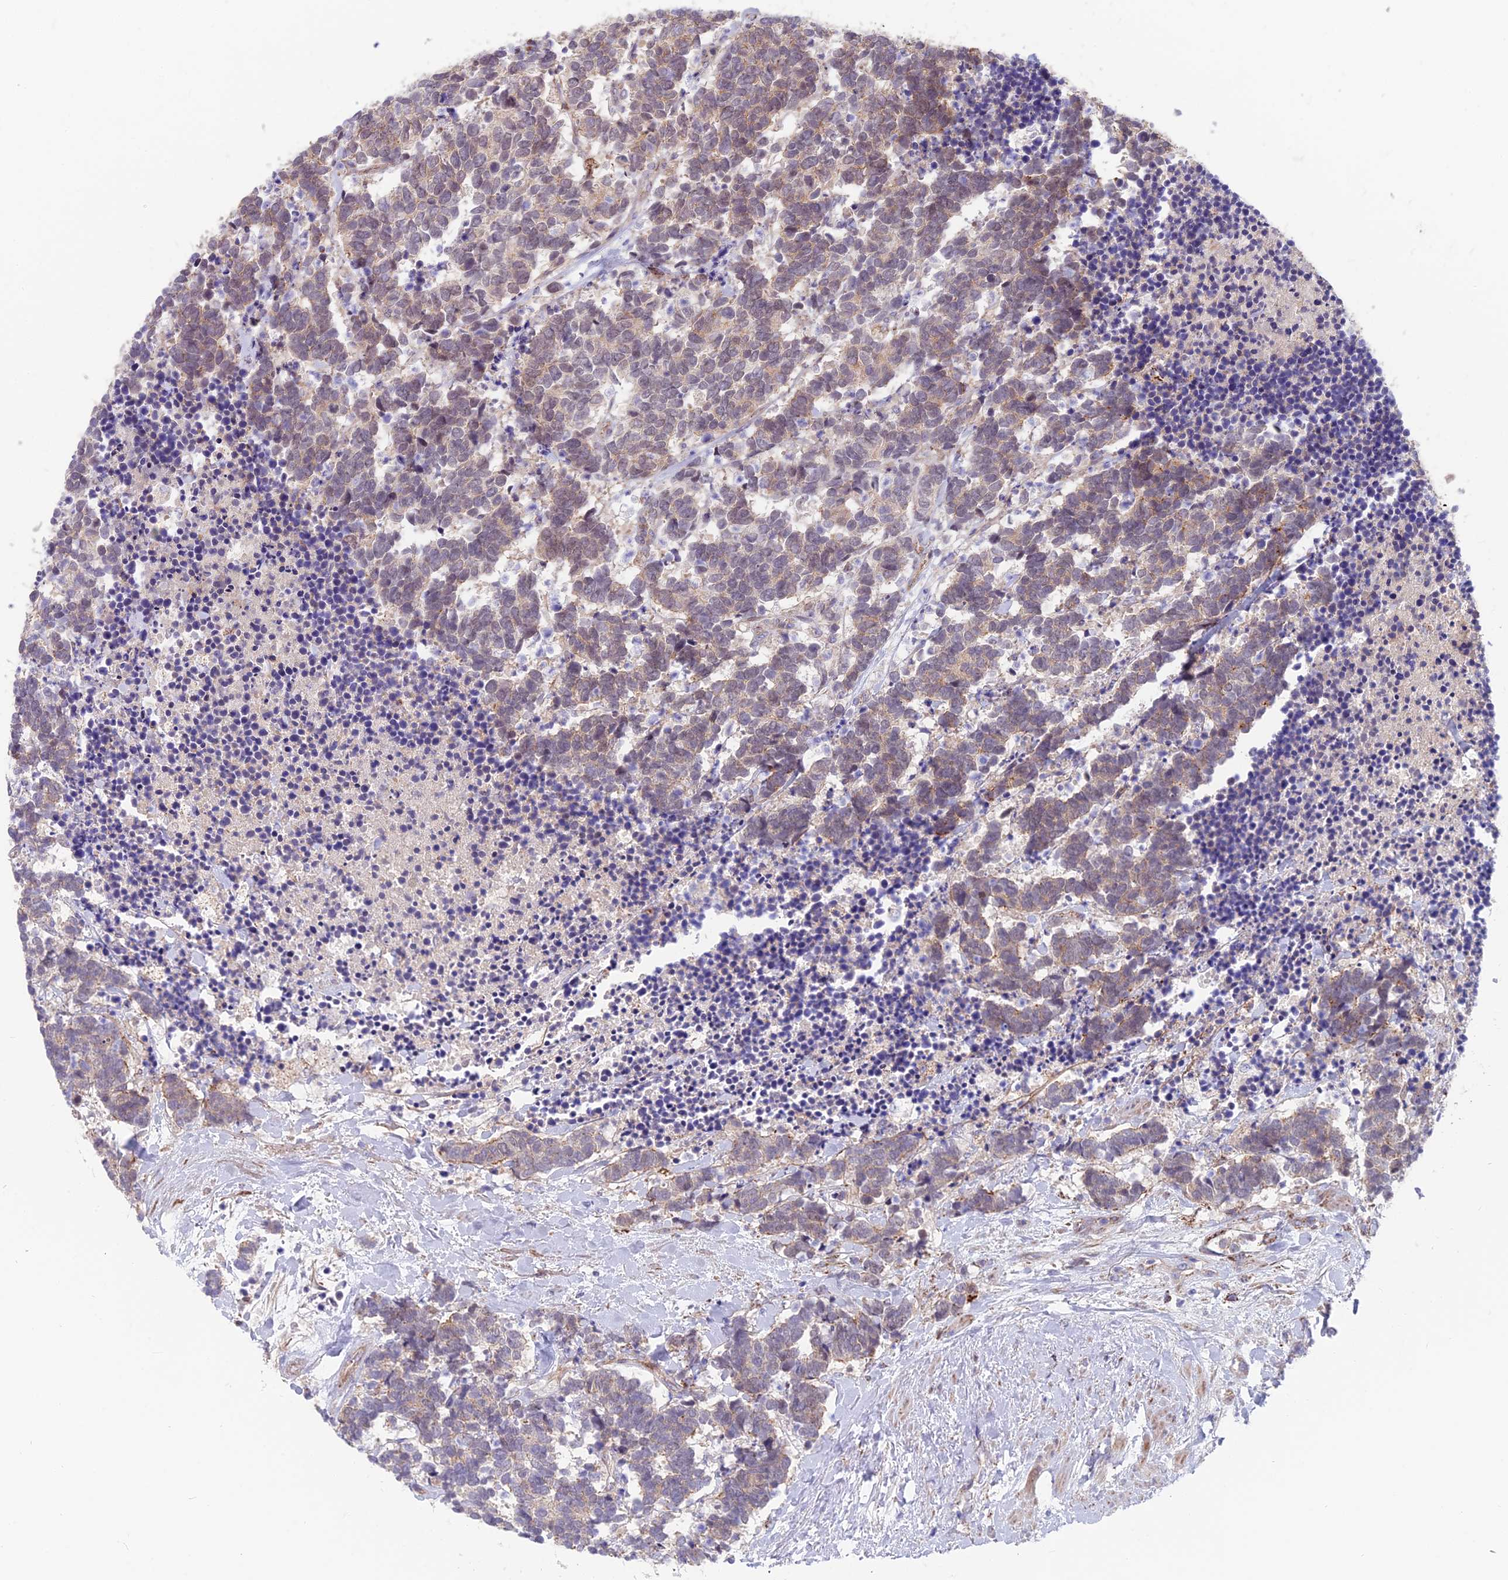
{"staining": {"intensity": "weak", "quantity": ">75%", "location": "cytoplasmic/membranous"}, "tissue": "carcinoid", "cell_type": "Tumor cells", "image_type": "cancer", "snomed": [{"axis": "morphology", "description": "Carcinoma, NOS"}, {"axis": "morphology", "description": "Carcinoid, malignant, NOS"}, {"axis": "topography", "description": "Prostate"}], "caption": "Carcinoid stained for a protein (brown) shows weak cytoplasmic/membranous positive staining in approximately >75% of tumor cells.", "gene": "TIGD6", "patient": {"sex": "male", "age": 57}}